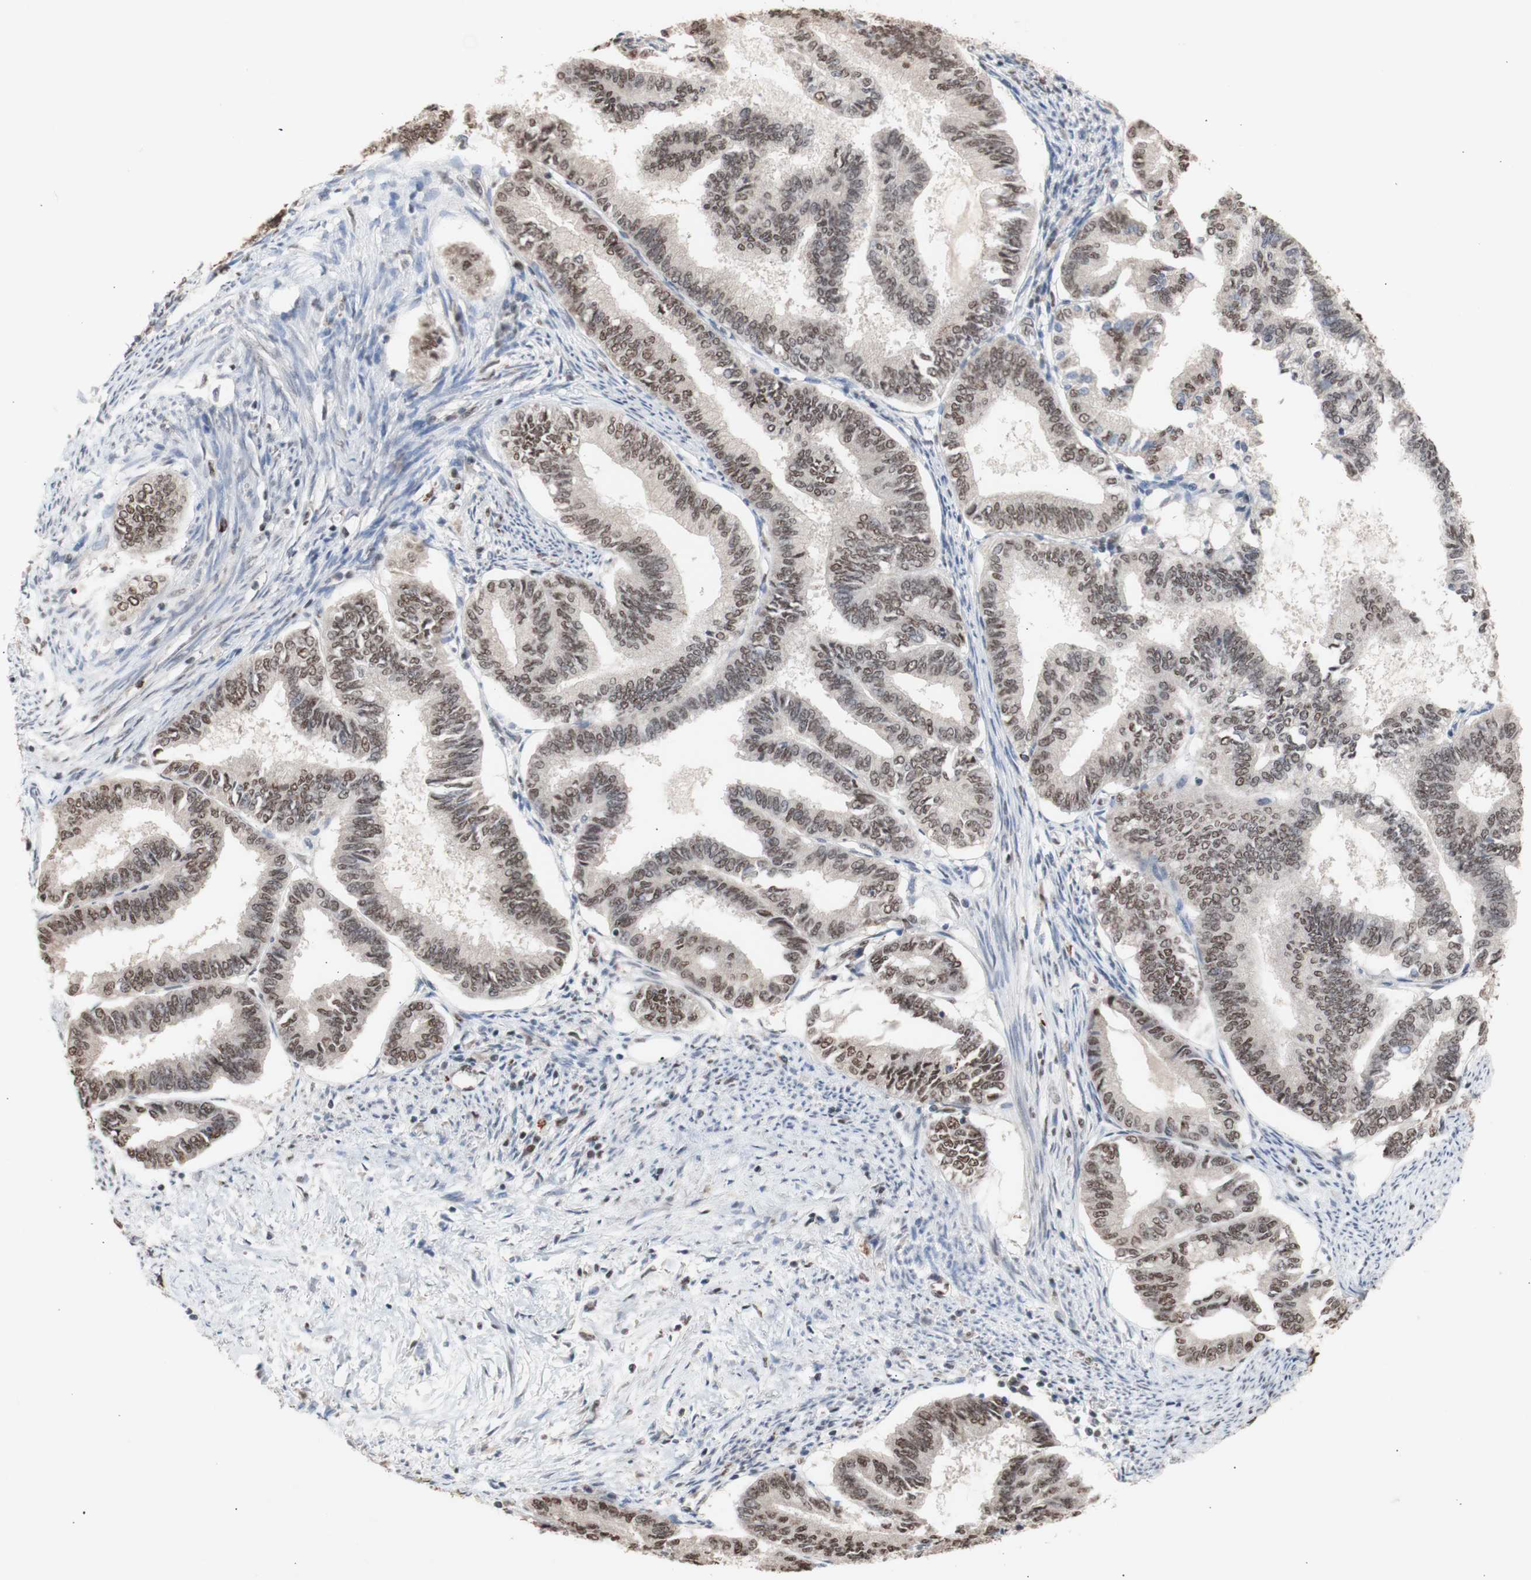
{"staining": {"intensity": "weak", "quantity": ">75%", "location": "nuclear"}, "tissue": "endometrial cancer", "cell_type": "Tumor cells", "image_type": "cancer", "snomed": [{"axis": "morphology", "description": "Adenocarcinoma, NOS"}, {"axis": "topography", "description": "Endometrium"}], "caption": "IHC micrograph of human adenocarcinoma (endometrial) stained for a protein (brown), which reveals low levels of weak nuclear staining in approximately >75% of tumor cells.", "gene": "SFPQ", "patient": {"sex": "female", "age": 86}}